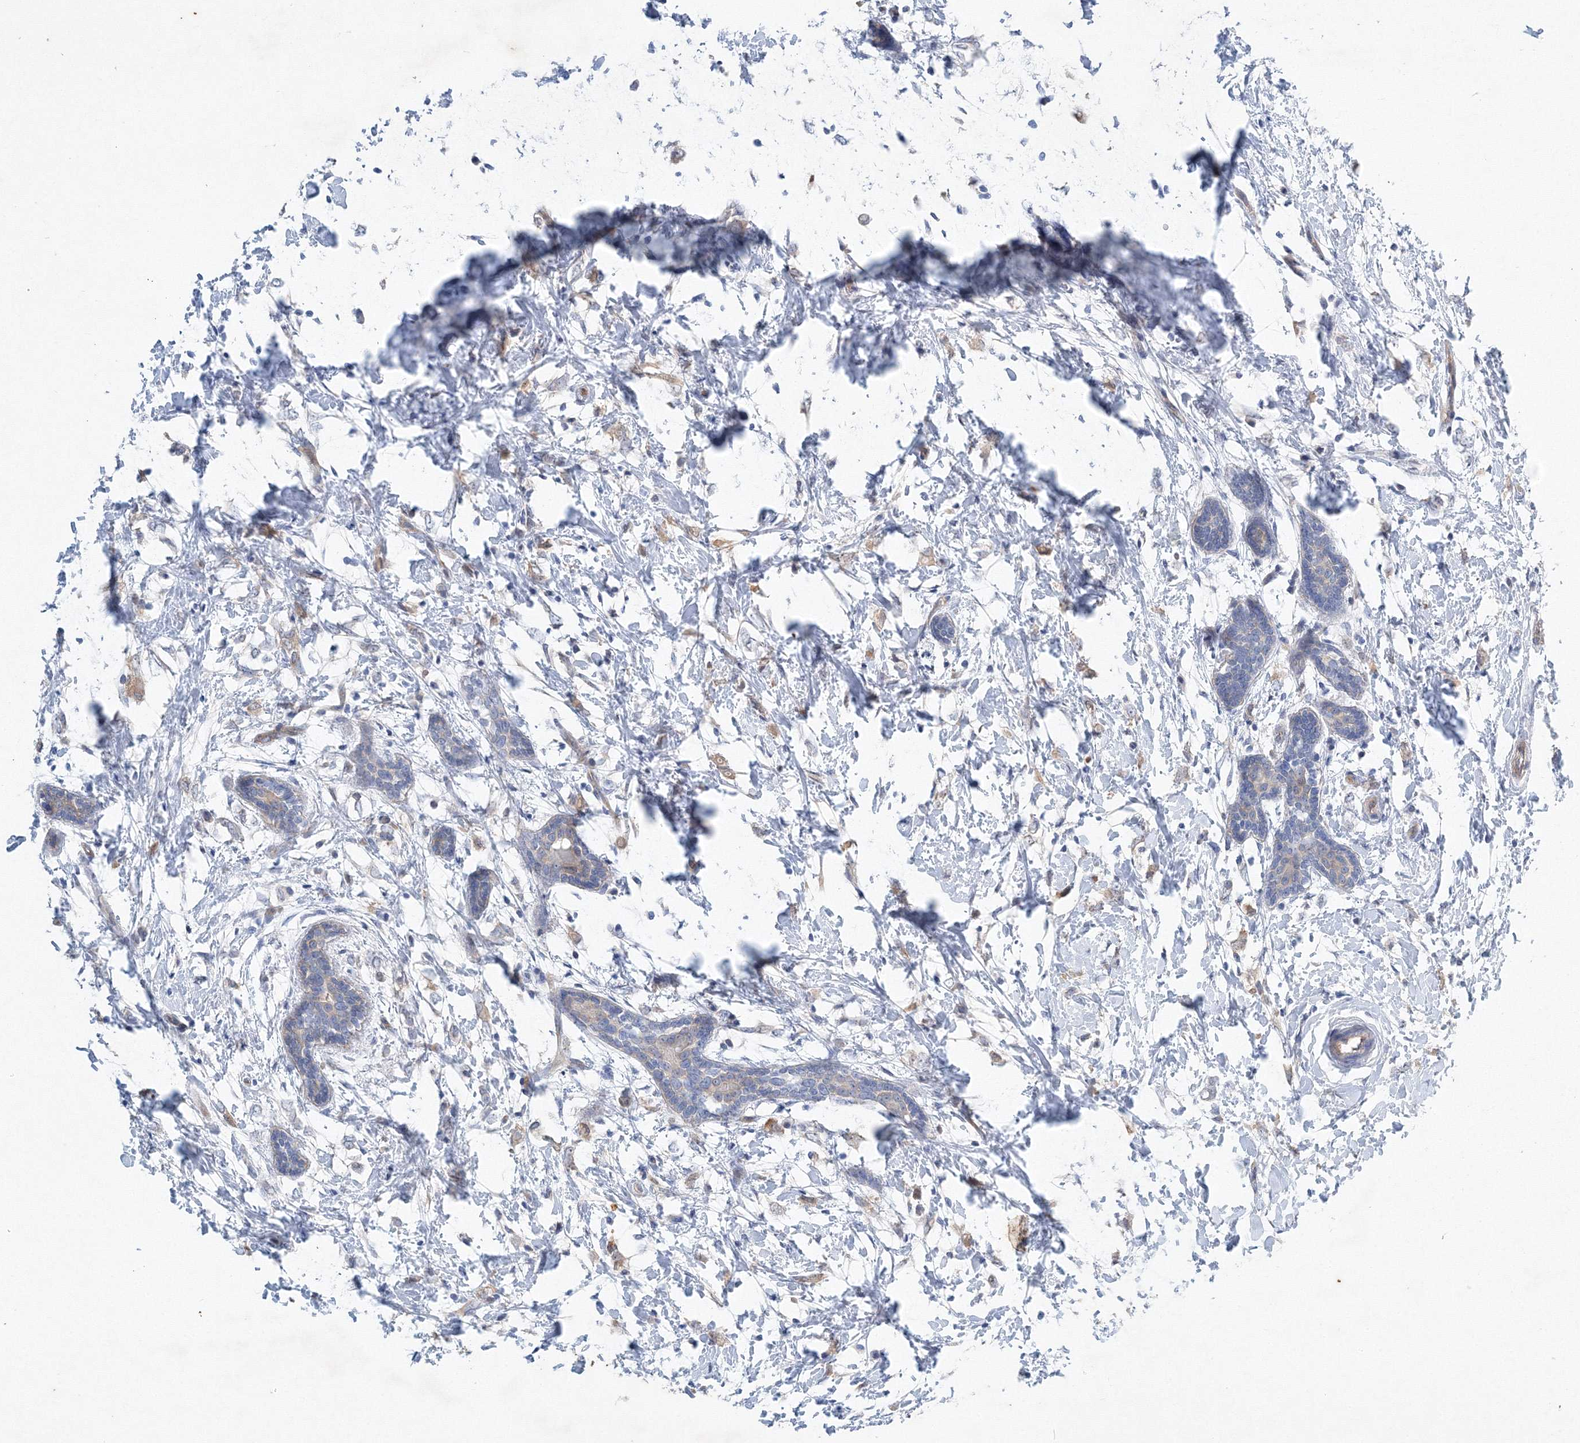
{"staining": {"intensity": "negative", "quantity": "none", "location": "none"}, "tissue": "breast cancer", "cell_type": "Tumor cells", "image_type": "cancer", "snomed": [{"axis": "morphology", "description": "Normal tissue, NOS"}, {"axis": "morphology", "description": "Lobular carcinoma"}, {"axis": "topography", "description": "Breast"}], "caption": "Immunohistochemical staining of lobular carcinoma (breast) shows no significant staining in tumor cells.", "gene": "TANC1", "patient": {"sex": "female", "age": 47}}